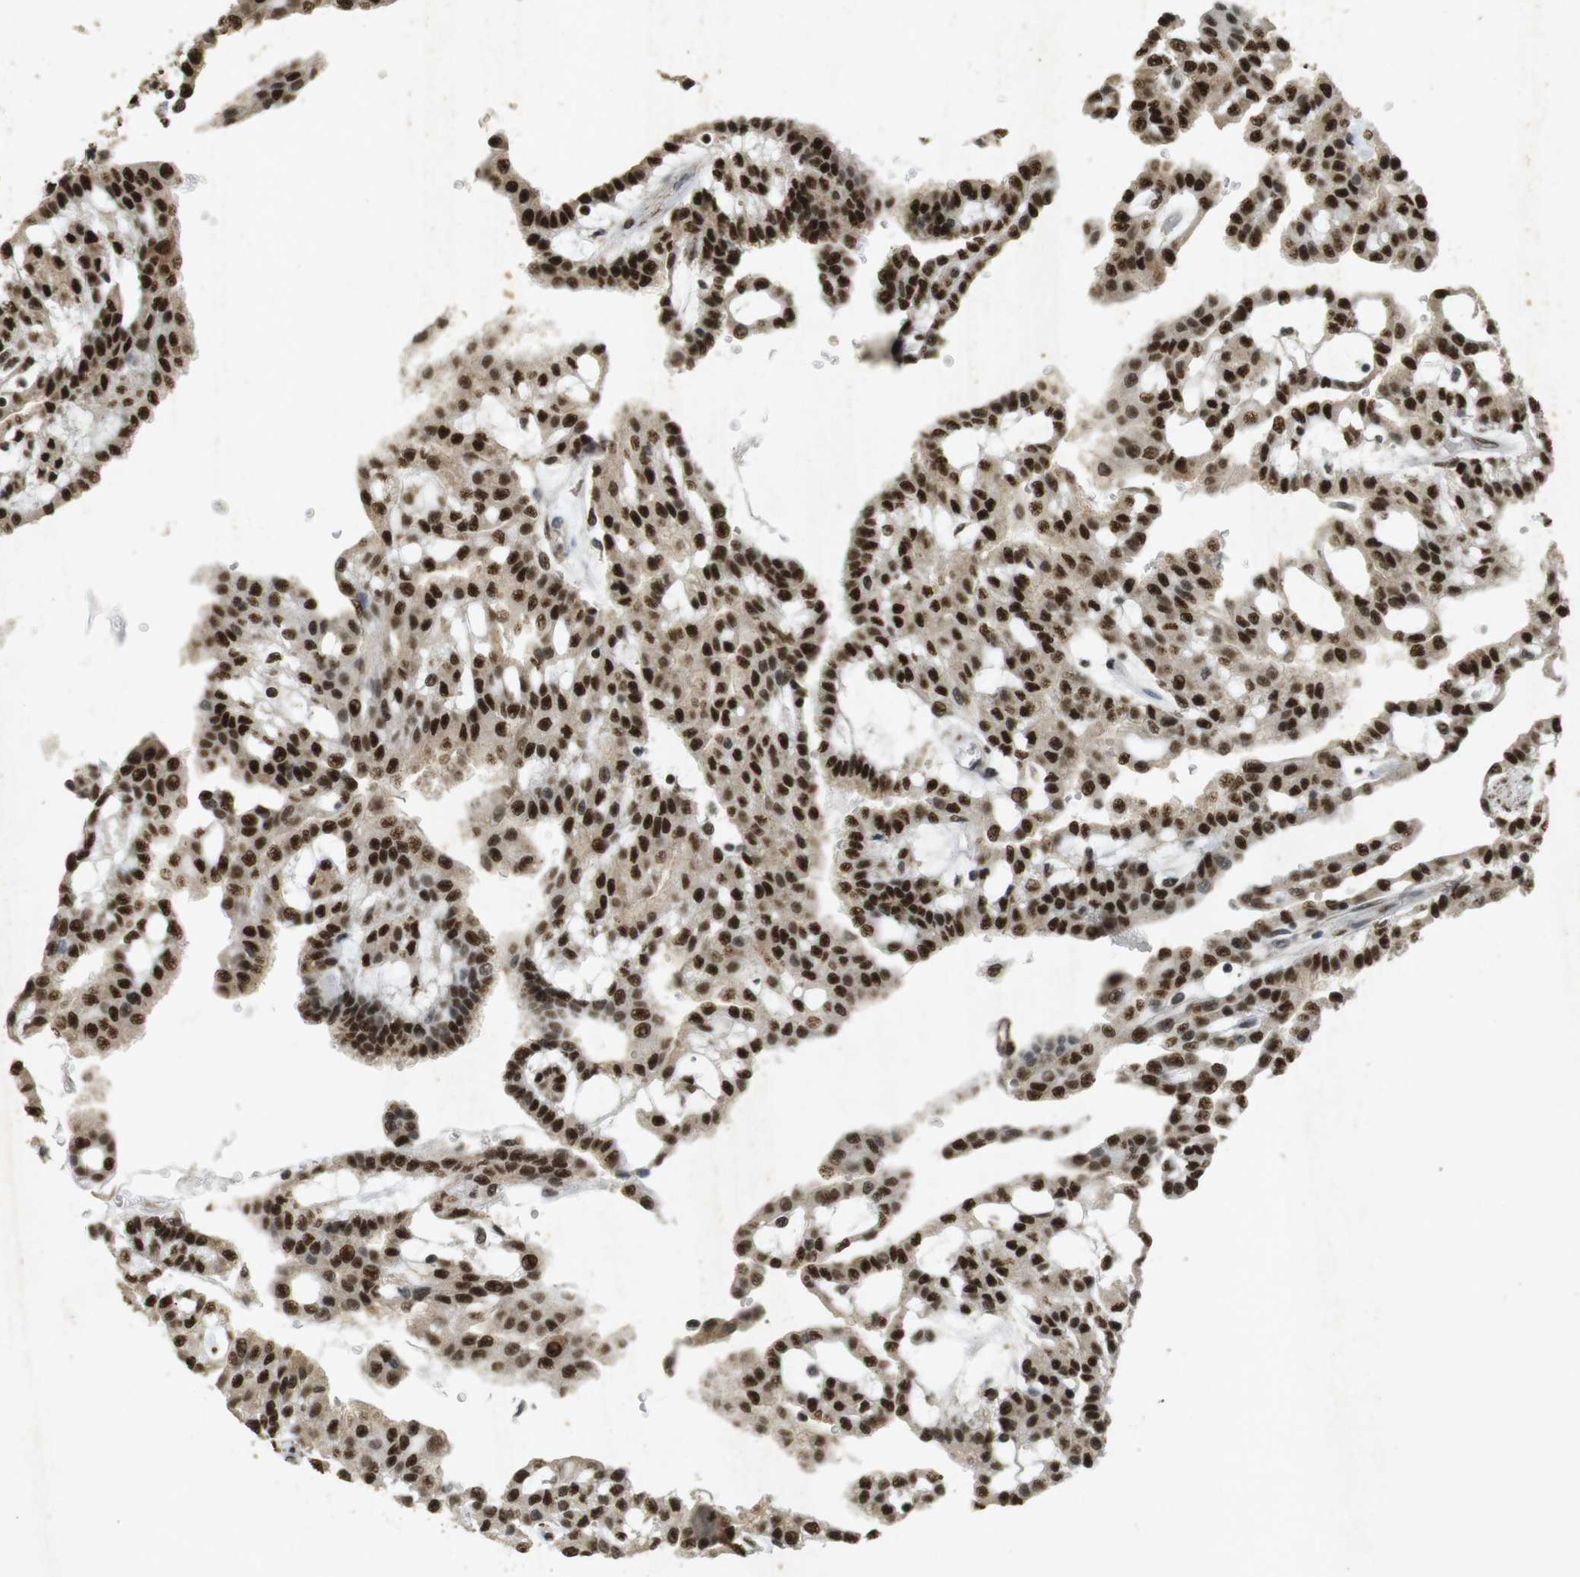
{"staining": {"intensity": "strong", "quantity": ">75%", "location": "cytoplasmic/membranous,nuclear"}, "tissue": "renal cancer", "cell_type": "Tumor cells", "image_type": "cancer", "snomed": [{"axis": "morphology", "description": "Adenocarcinoma, NOS"}, {"axis": "topography", "description": "Kidney"}], "caption": "Protein expression analysis of human adenocarcinoma (renal) reveals strong cytoplasmic/membranous and nuclear expression in approximately >75% of tumor cells. (brown staining indicates protein expression, while blue staining denotes nuclei).", "gene": "GATA4", "patient": {"sex": "male", "age": 63}}